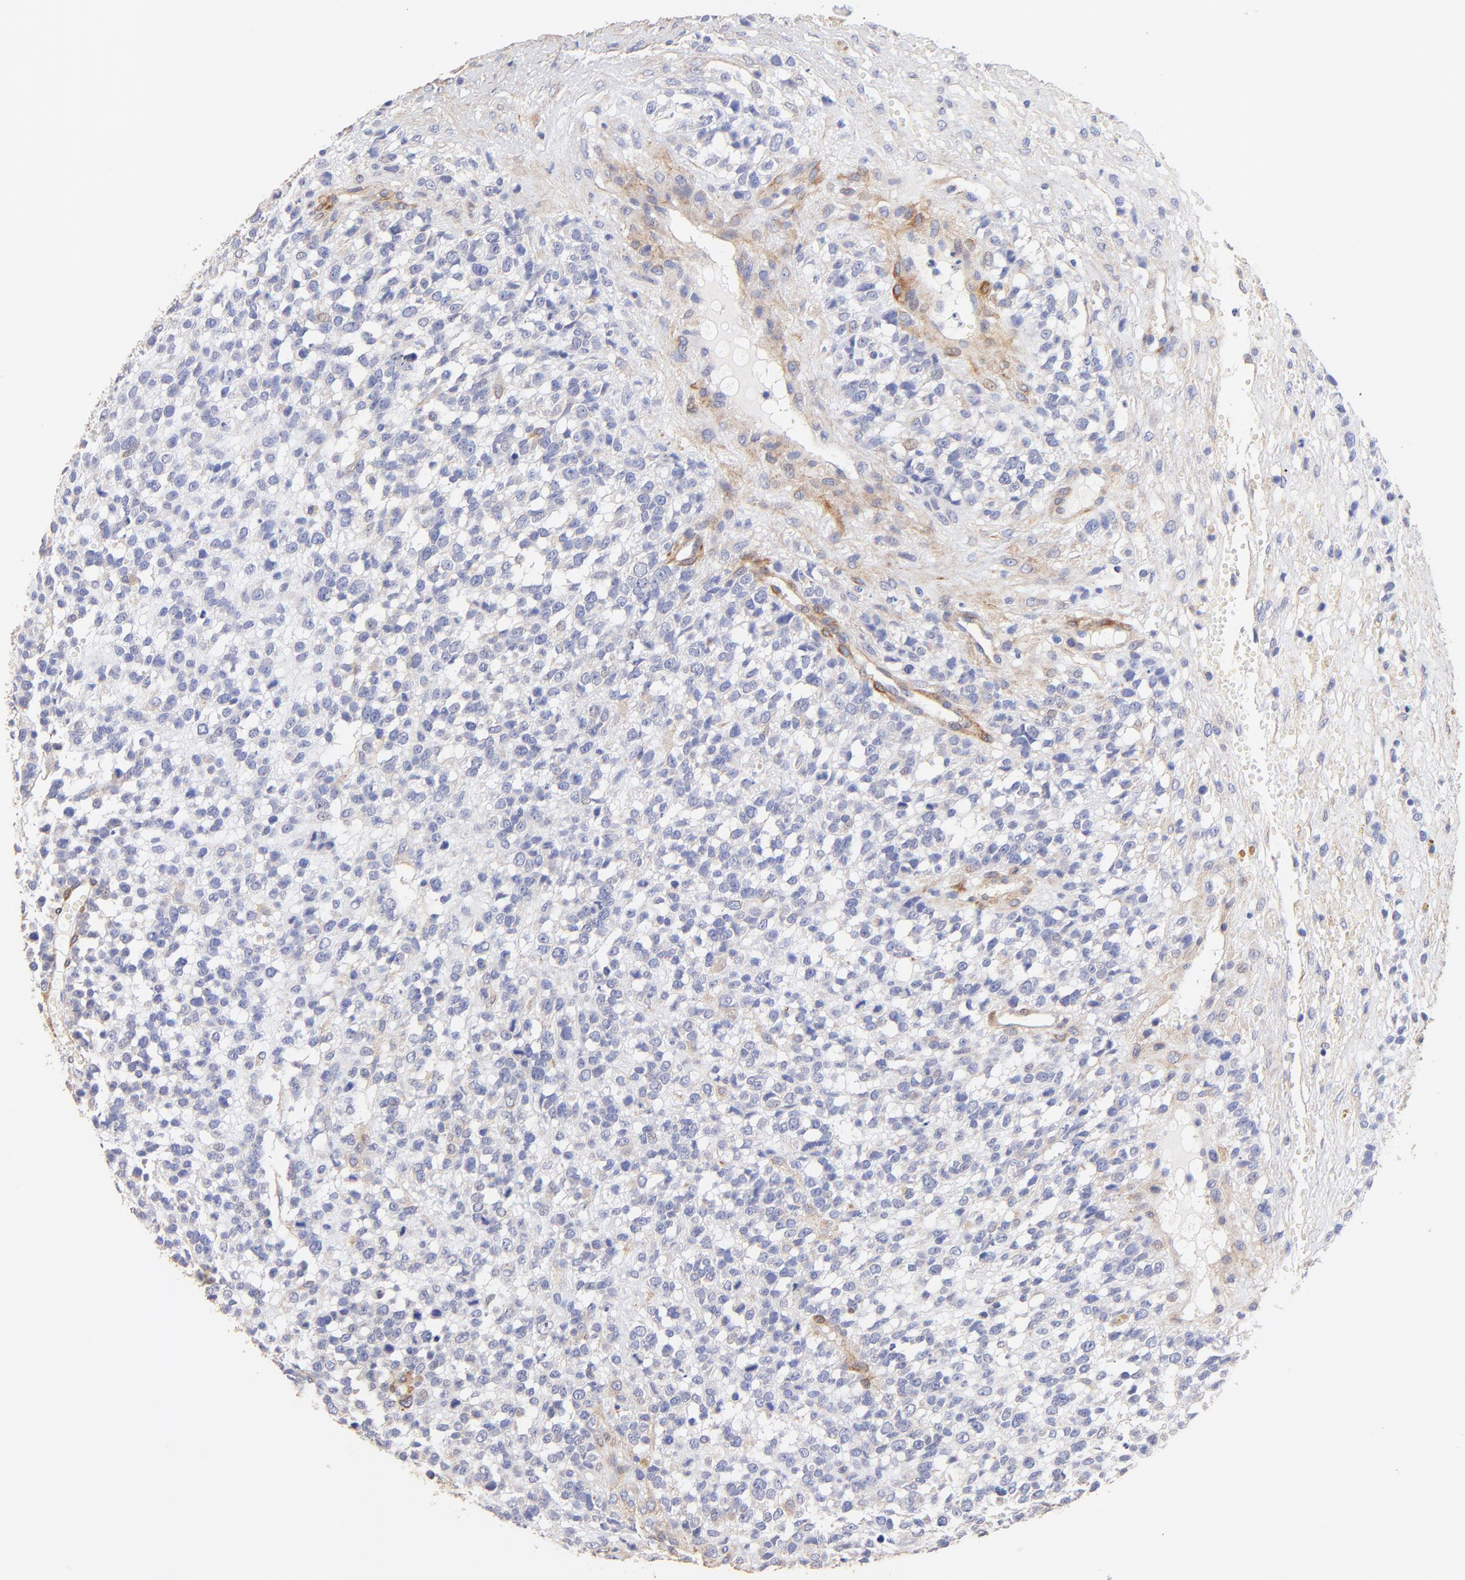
{"staining": {"intensity": "negative", "quantity": "none", "location": "none"}, "tissue": "glioma", "cell_type": "Tumor cells", "image_type": "cancer", "snomed": [{"axis": "morphology", "description": "Glioma, malignant, High grade"}, {"axis": "topography", "description": "Brain"}], "caption": "Tumor cells are negative for brown protein staining in malignant glioma (high-grade).", "gene": "ACTRT1", "patient": {"sex": "male", "age": 66}}